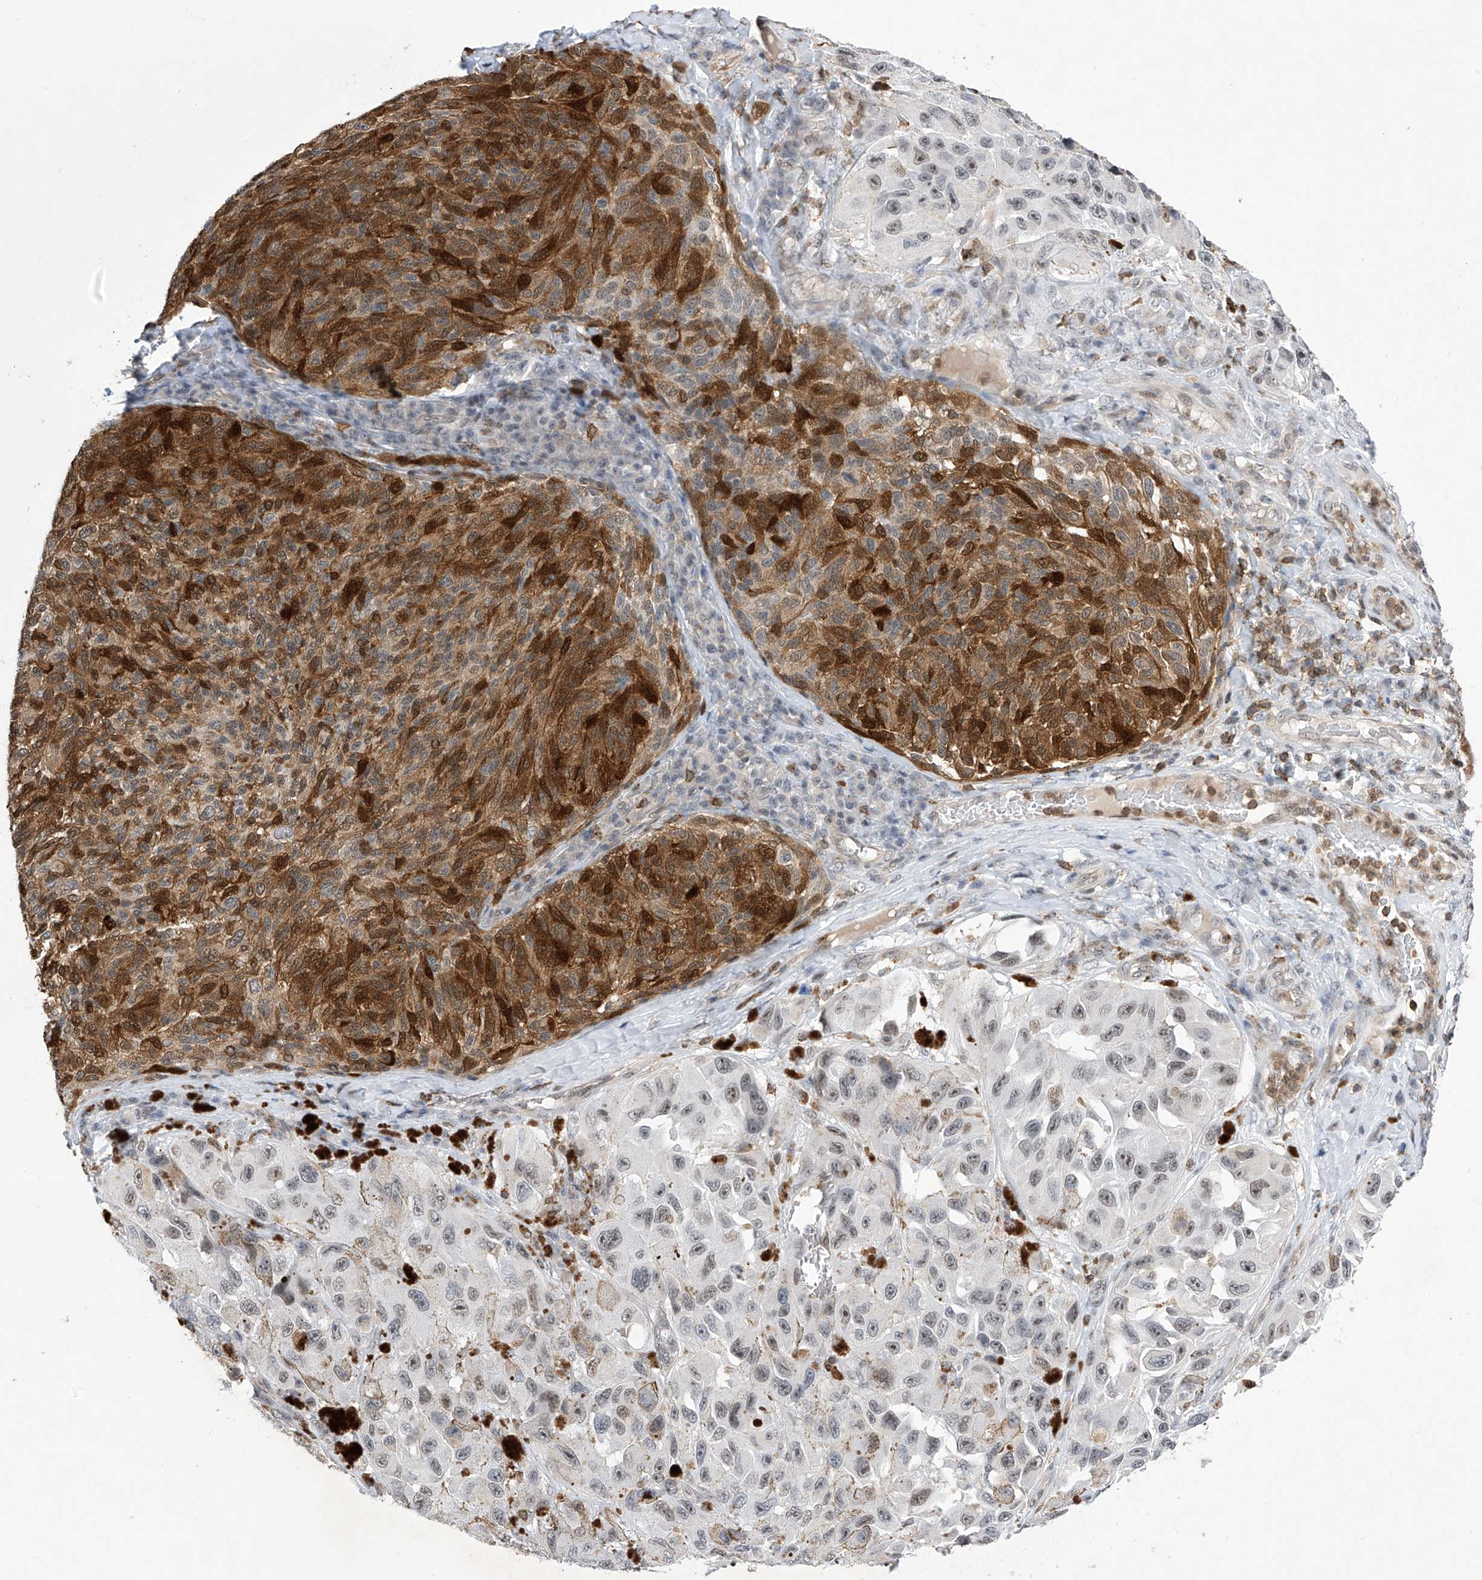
{"staining": {"intensity": "strong", "quantity": "25%-75%", "location": "cytoplasmic/membranous,nuclear"}, "tissue": "melanoma", "cell_type": "Tumor cells", "image_type": "cancer", "snomed": [{"axis": "morphology", "description": "Malignant melanoma, NOS"}, {"axis": "topography", "description": "Skin"}], "caption": "A high-resolution micrograph shows immunohistochemistry staining of melanoma, which displays strong cytoplasmic/membranous and nuclear staining in about 25%-75% of tumor cells. (DAB (3,3'-diaminobenzidine) IHC with brightfield microscopy, high magnification).", "gene": "MSL3", "patient": {"sex": "female", "age": 73}}